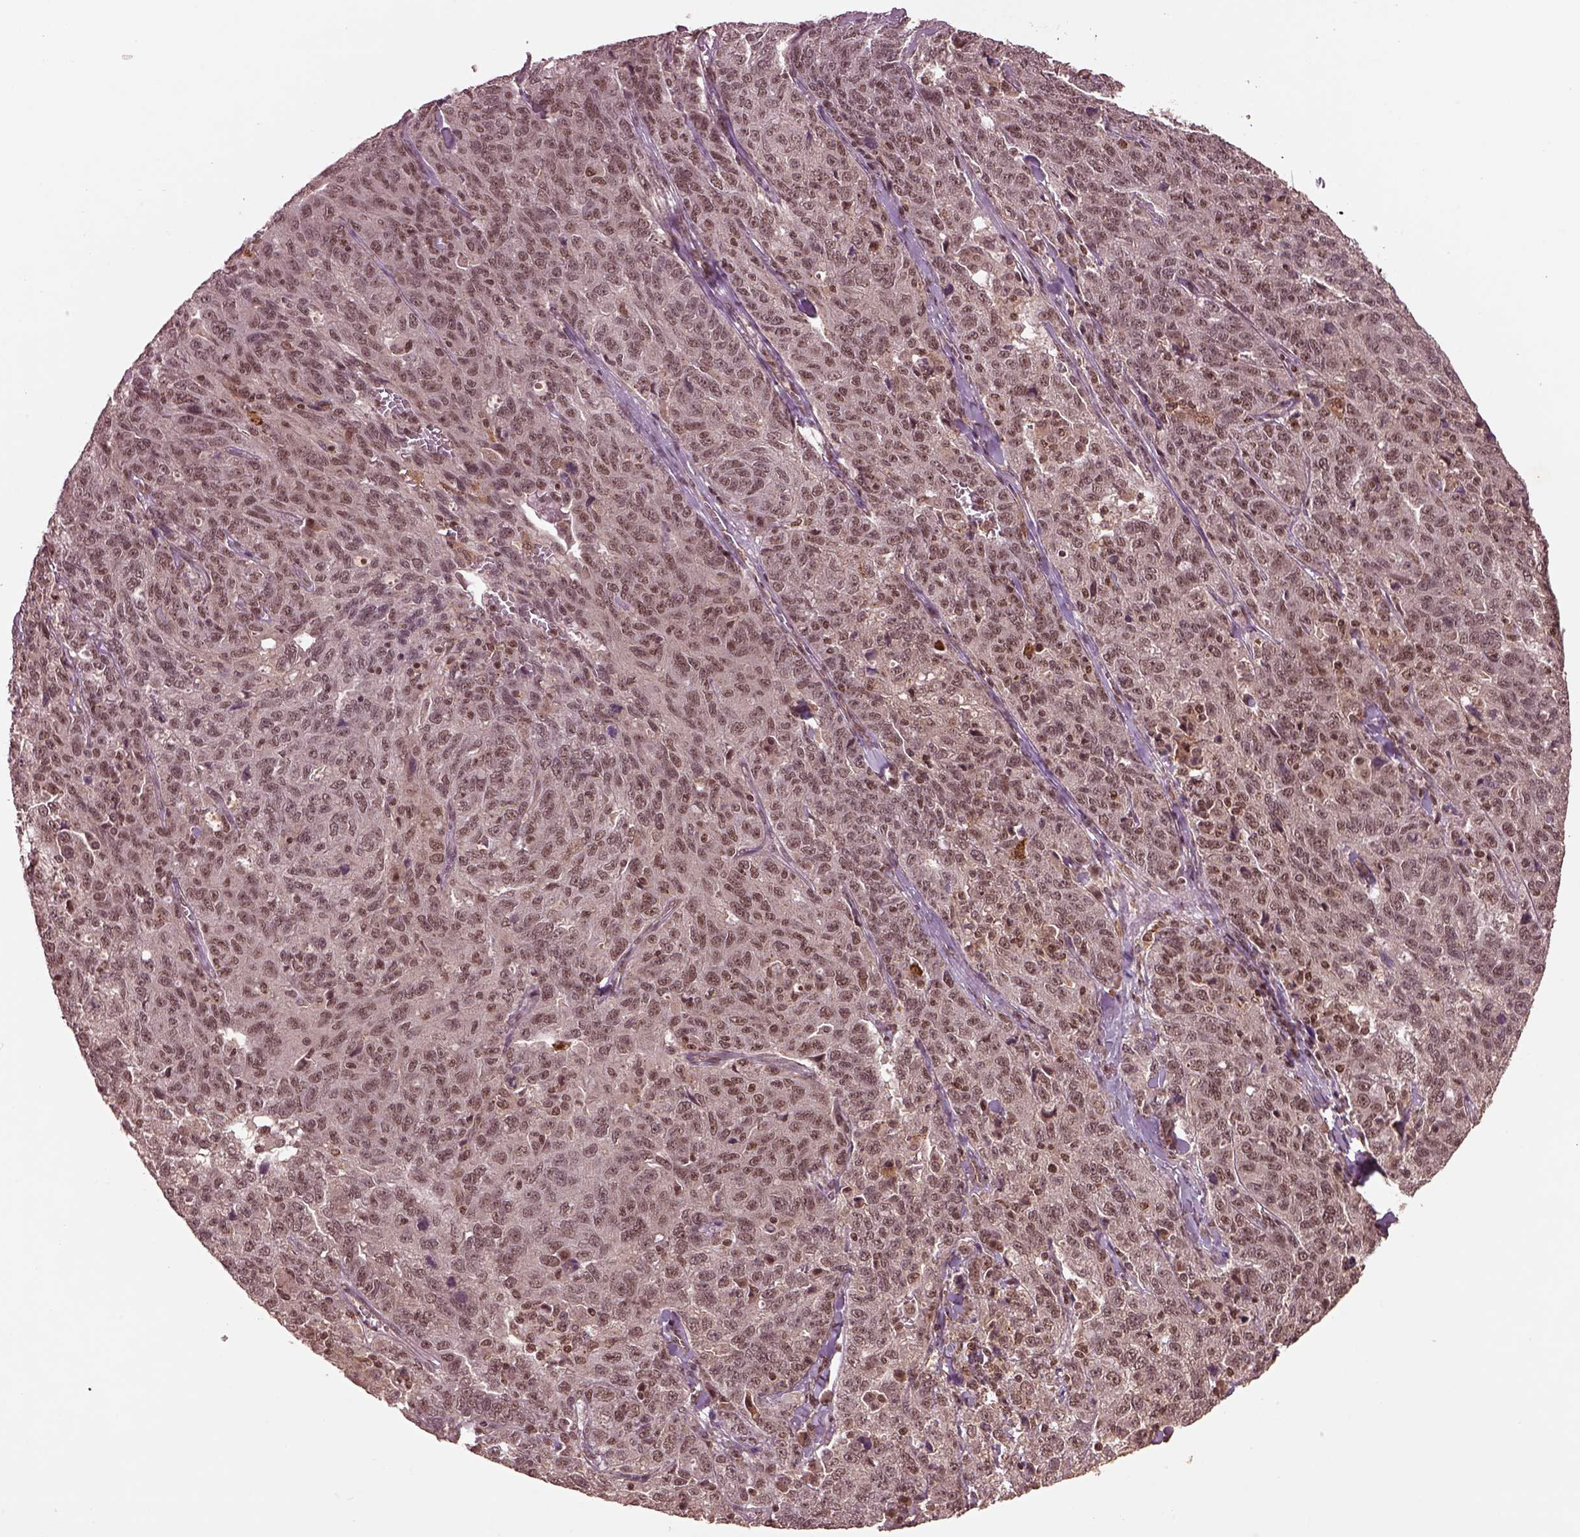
{"staining": {"intensity": "moderate", "quantity": ">75%", "location": "nuclear"}, "tissue": "ovarian cancer", "cell_type": "Tumor cells", "image_type": "cancer", "snomed": [{"axis": "morphology", "description": "Cystadenocarcinoma, serous, NOS"}, {"axis": "topography", "description": "Ovary"}], "caption": "Tumor cells show medium levels of moderate nuclear expression in about >75% of cells in serous cystadenocarcinoma (ovarian).", "gene": "BRD9", "patient": {"sex": "female", "age": 71}}